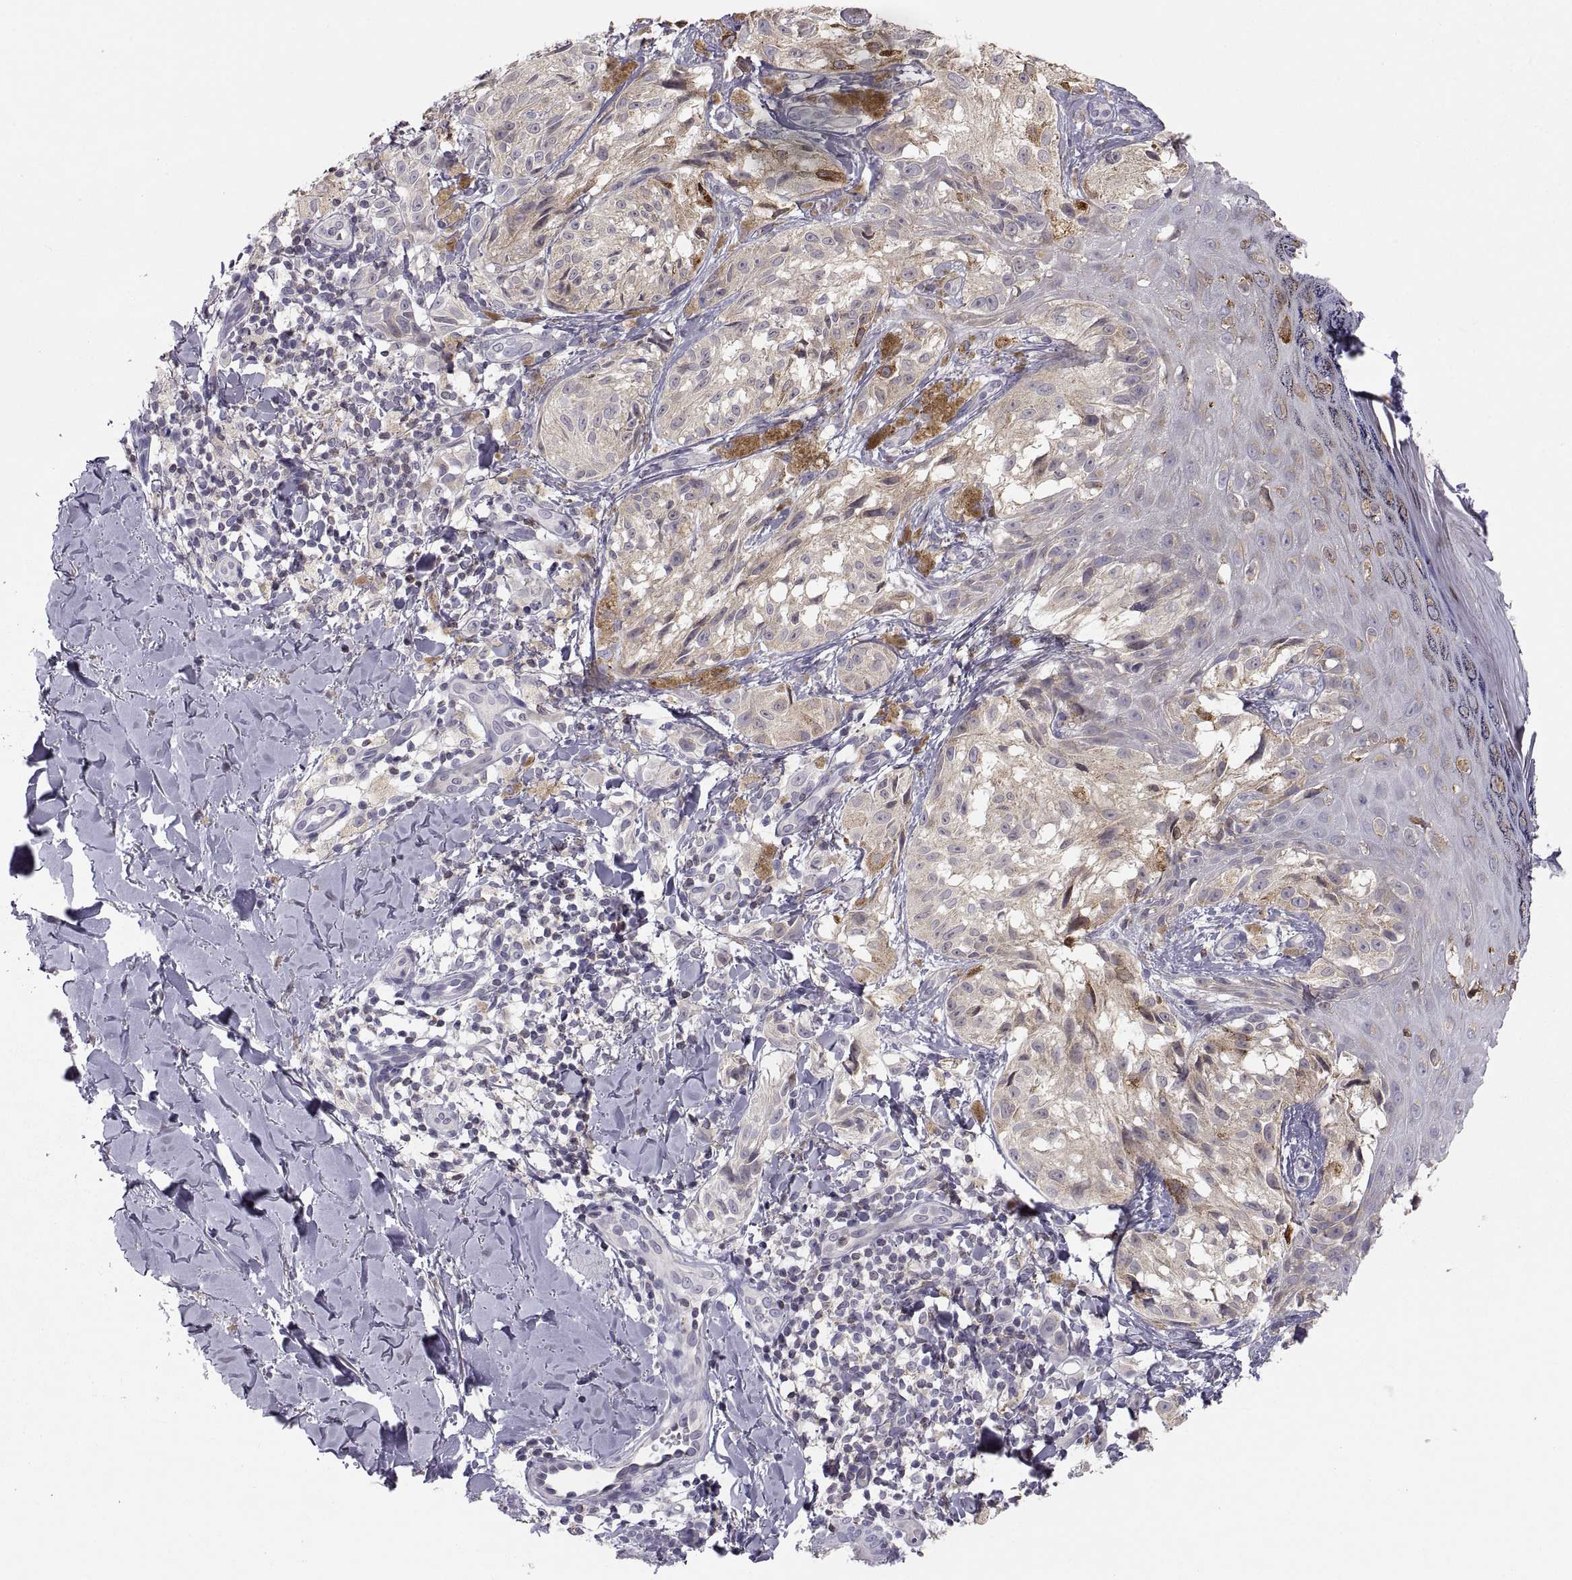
{"staining": {"intensity": "moderate", "quantity": "<25%", "location": "cytoplasmic/membranous"}, "tissue": "melanoma", "cell_type": "Tumor cells", "image_type": "cancer", "snomed": [{"axis": "morphology", "description": "Malignant melanoma, NOS"}, {"axis": "topography", "description": "Skin"}], "caption": "Approximately <25% of tumor cells in human melanoma demonstrate moderate cytoplasmic/membranous protein expression as visualized by brown immunohistochemical staining.", "gene": "ERO1A", "patient": {"sex": "male", "age": 36}}